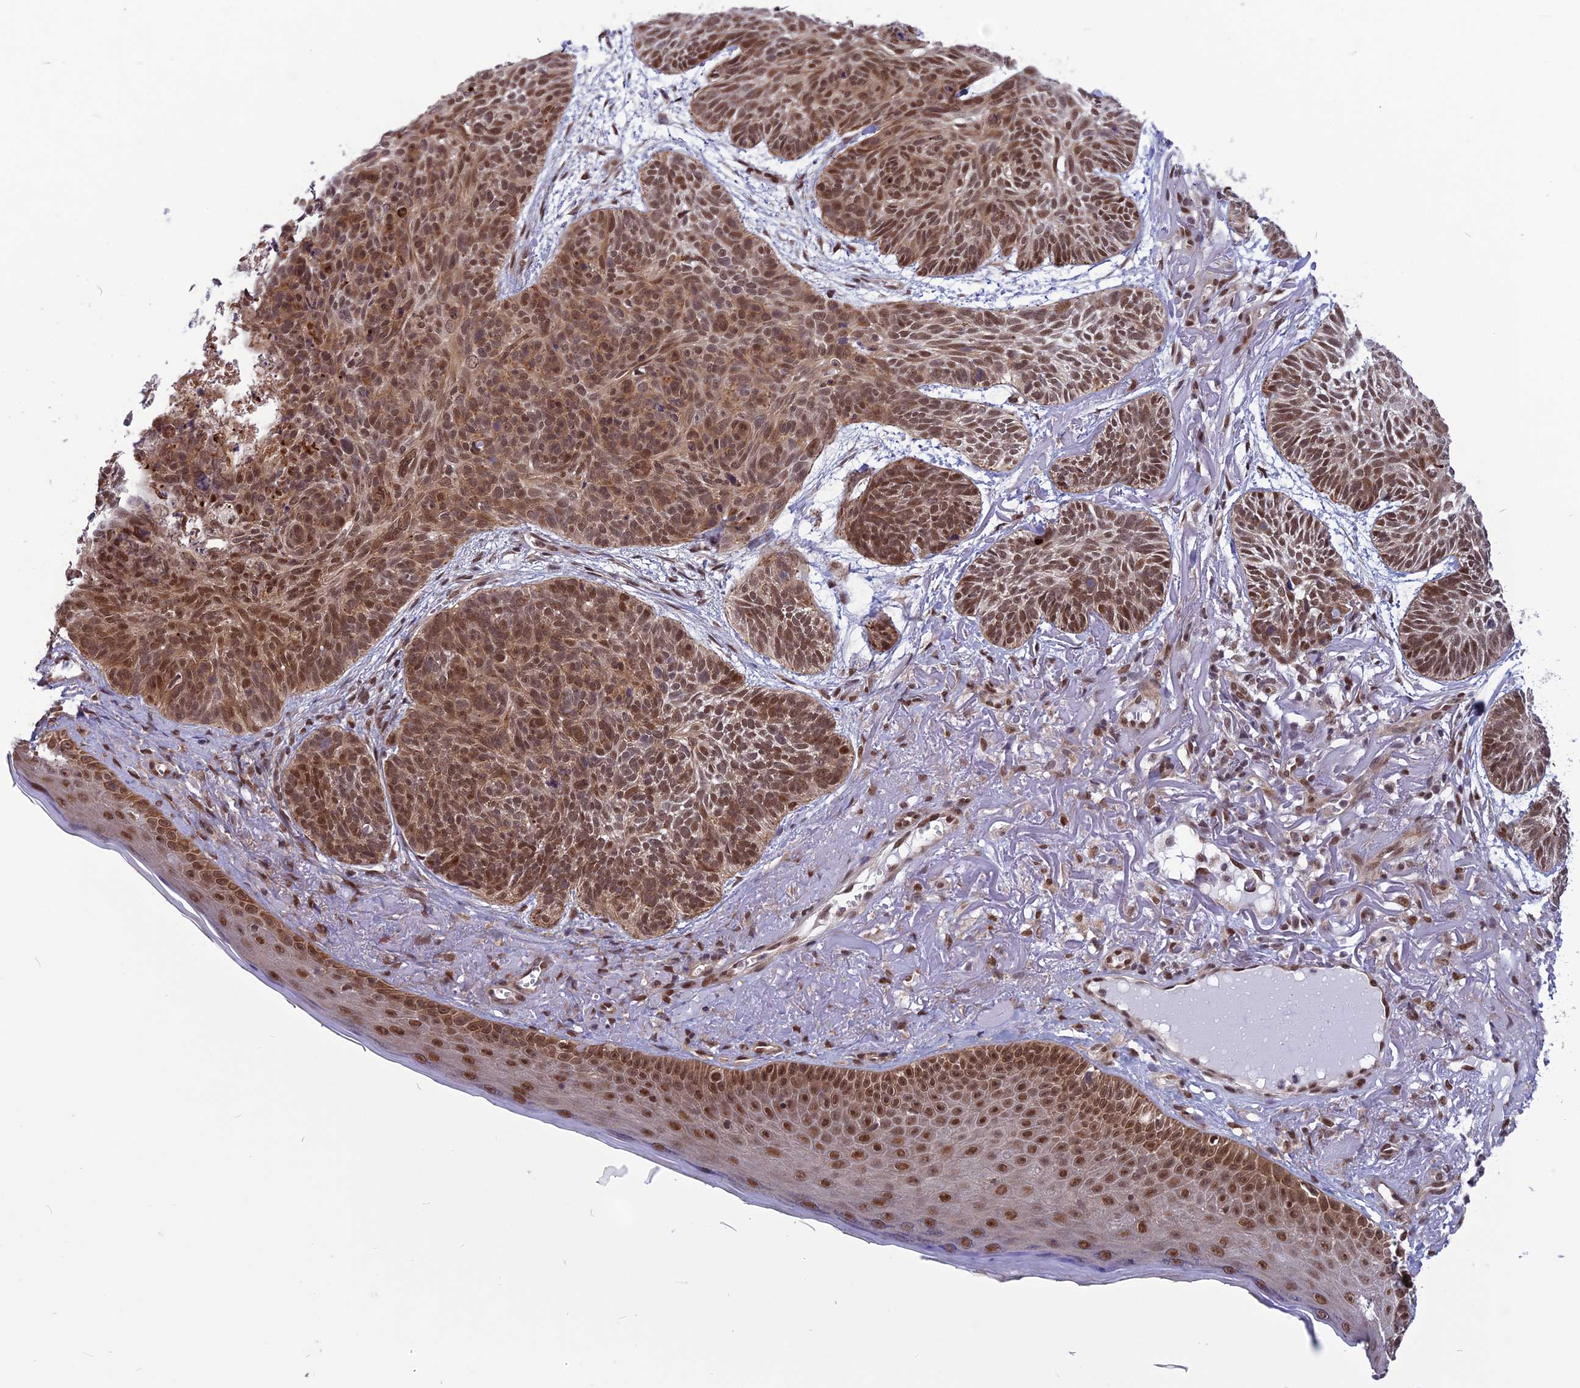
{"staining": {"intensity": "moderate", "quantity": ">75%", "location": "nuclear"}, "tissue": "skin cancer", "cell_type": "Tumor cells", "image_type": "cancer", "snomed": [{"axis": "morphology", "description": "Normal tissue, NOS"}, {"axis": "morphology", "description": "Basal cell carcinoma"}, {"axis": "topography", "description": "Skin"}], "caption": "The image shows staining of skin cancer (basal cell carcinoma), revealing moderate nuclear protein positivity (brown color) within tumor cells.", "gene": "RTRAF", "patient": {"sex": "male", "age": 66}}